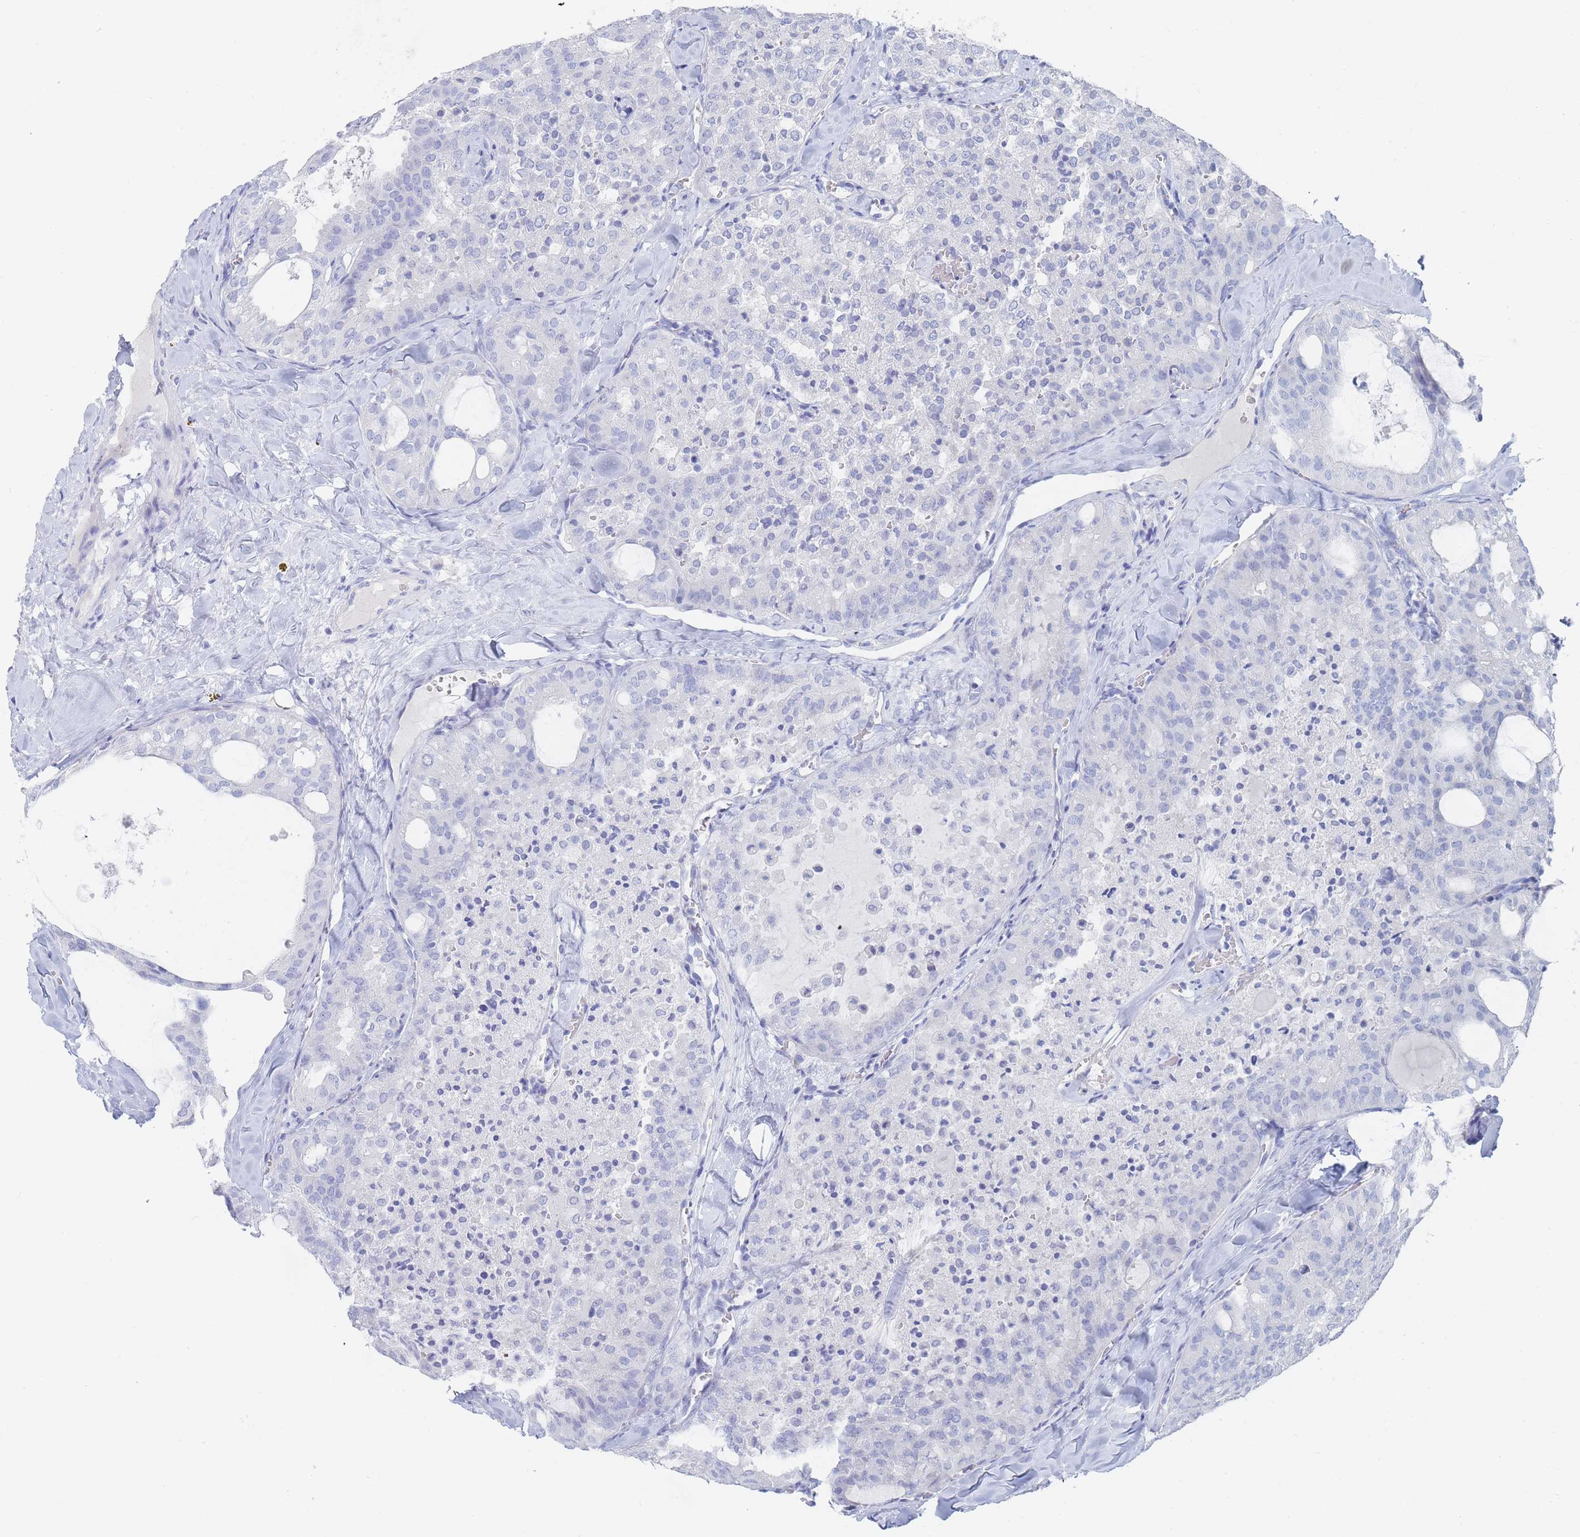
{"staining": {"intensity": "negative", "quantity": "none", "location": "none"}, "tissue": "thyroid cancer", "cell_type": "Tumor cells", "image_type": "cancer", "snomed": [{"axis": "morphology", "description": "Follicular adenoma carcinoma, NOS"}, {"axis": "topography", "description": "Thyroid gland"}], "caption": "High magnification brightfield microscopy of thyroid cancer stained with DAB (3,3'-diaminobenzidine) (brown) and counterstained with hematoxylin (blue): tumor cells show no significant positivity.", "gene": "SLC25A35", "patient": {"sex": "male", "age": 75}}